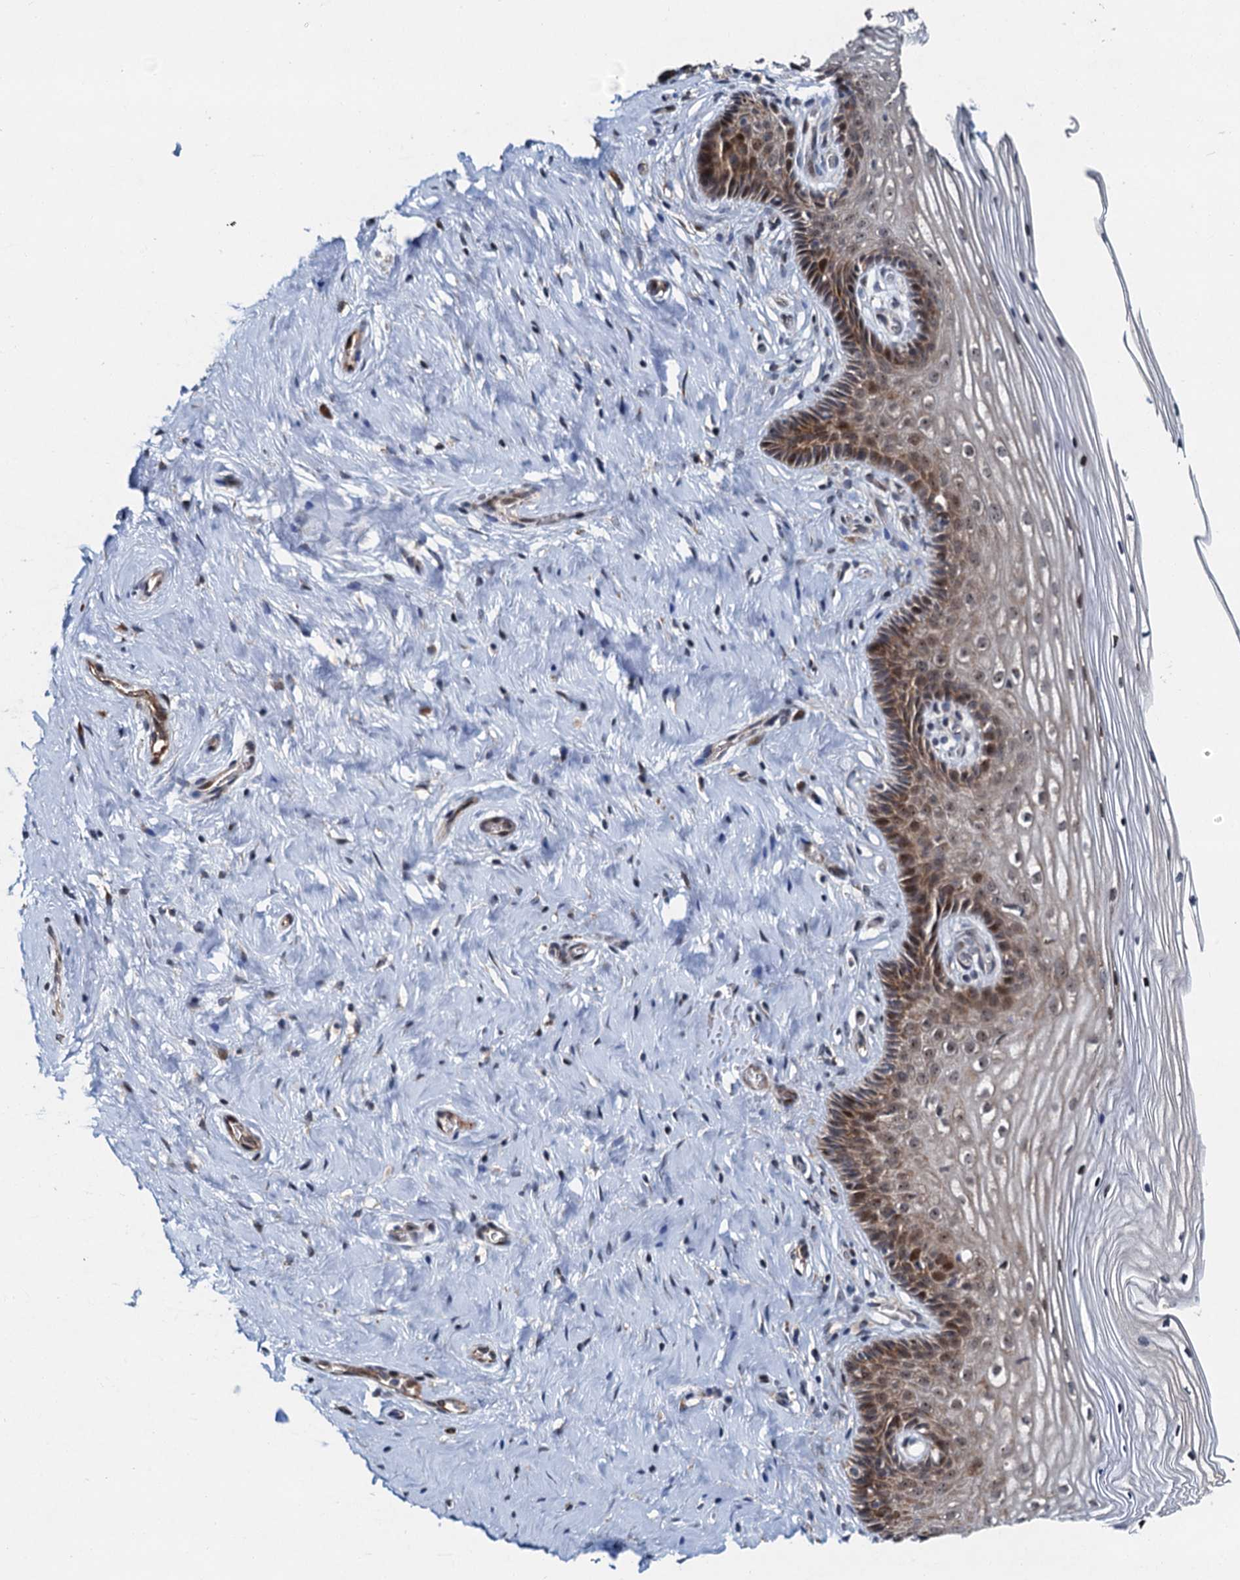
{"staining": {"intensity": "moderate", "quantity": ">75%", "location": "cytoplasmic/membranous"}, "tissue": "cervix", "cell_type": "Glandular cells", "image_type": "normal", "snomed": [{"axis": "morphology", "description": "Normal tissue, NOS"}, {"axis": "topography", "description": "Cervix"}], "caption": "Moderate cytoplasmic/membranous staining for a protein is seen in about >75% of glandular cells of normal cervix using IHC.", "gene": "DNAJC21", "patient": {"sex": "female", "age": 33}}